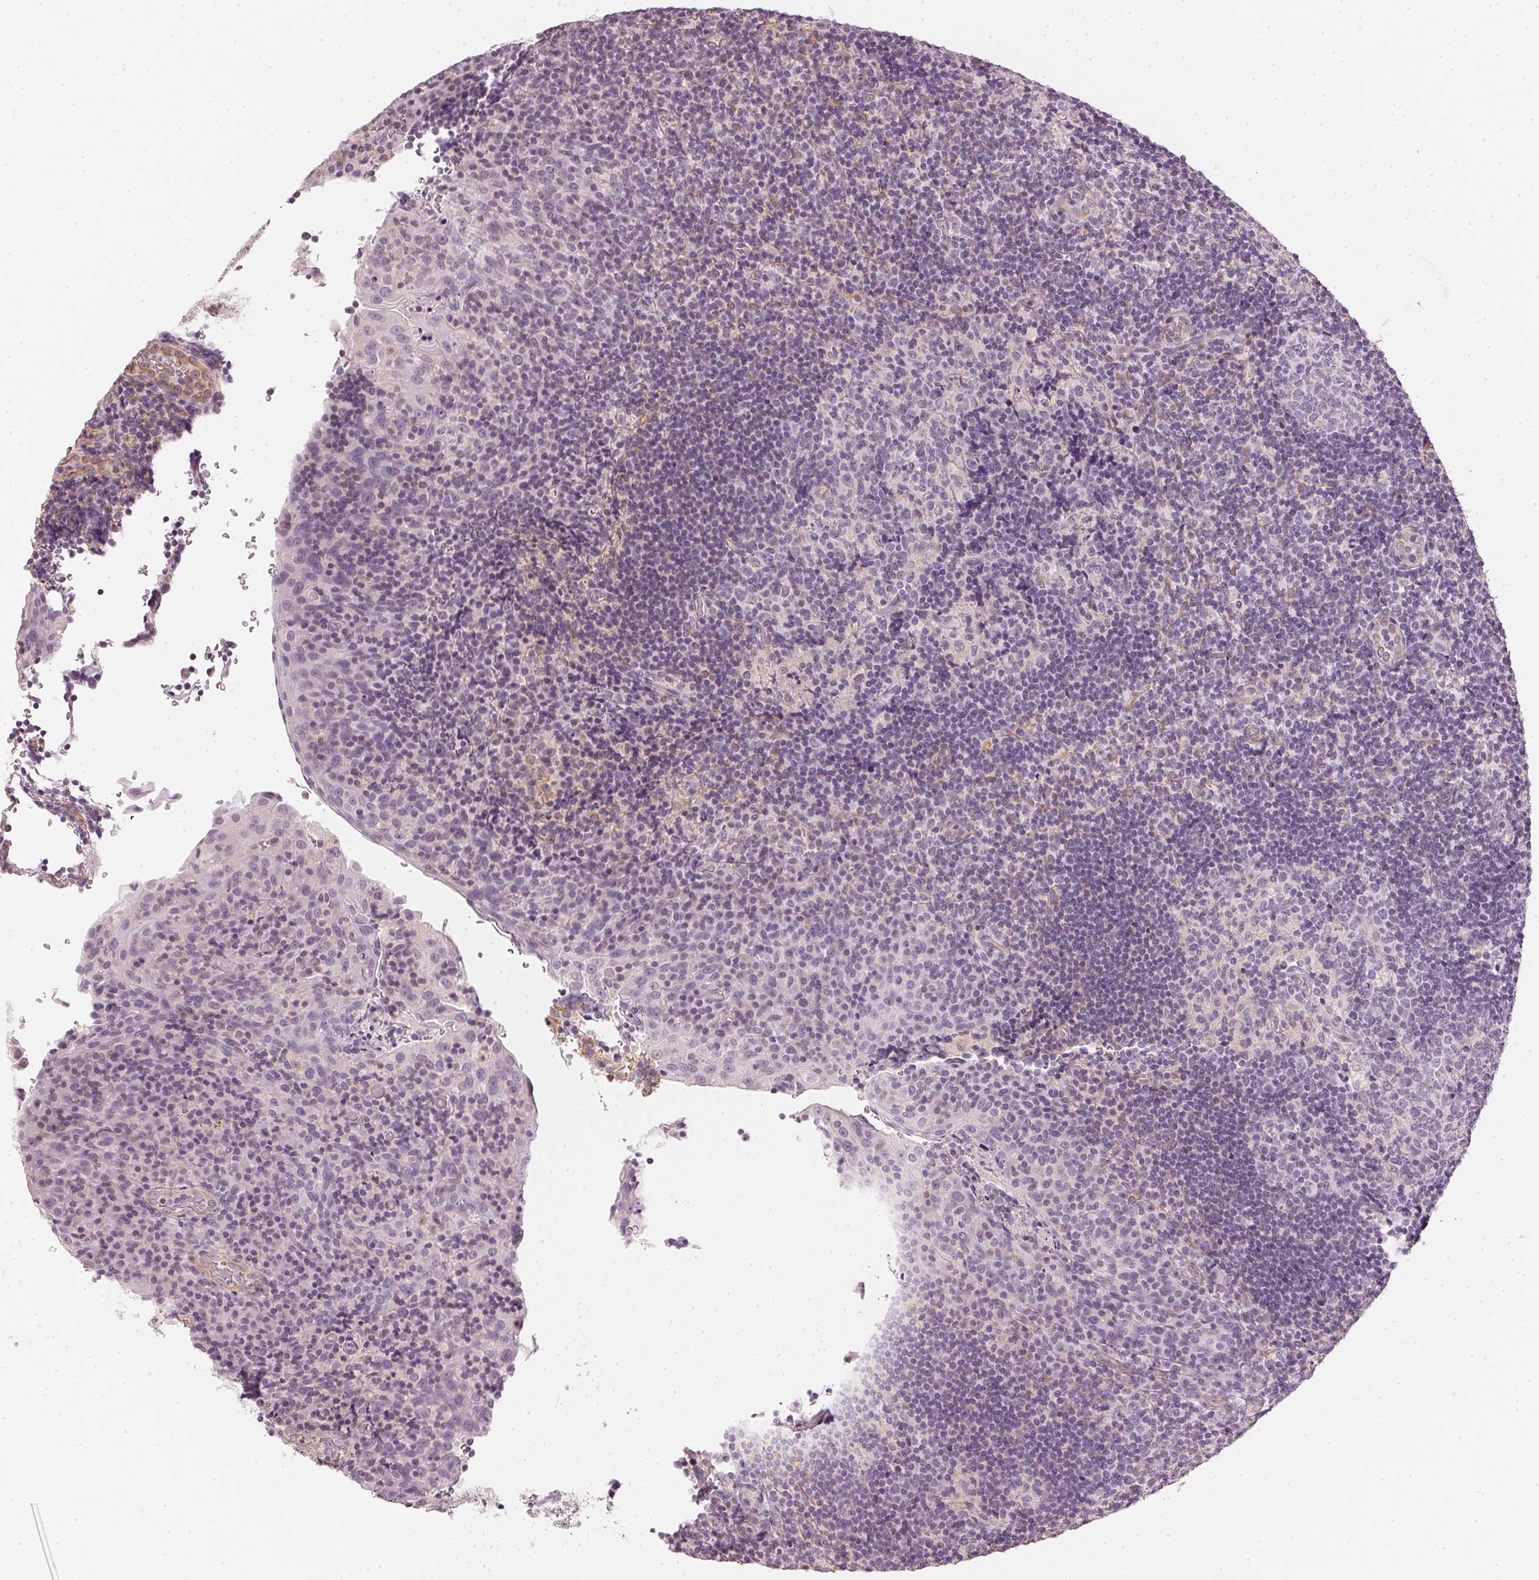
{"staining": {"intensity": "negative", "quantity": "none", "location": "none"}, "tissue": "tonsil", "cell_type": "Germinal center cells", "image_type": "normal", "snomed": [{"axis": "morphology", "description": "Normal tissue, NOS"}, {"axis": "topography", "description": "Tonsil"}], "caption": "An IHC photomicrograph of normal tonsil is shown. There is no staining in germinal center cells of tonsil. (Stains: DAB immunohistochemistry (IHC) with hematoxylin counter stain, Microscopy: brightfield microscopy at high magnification).", "gene": "APLP1", "patient": {"sex": "male", "age": 17}}